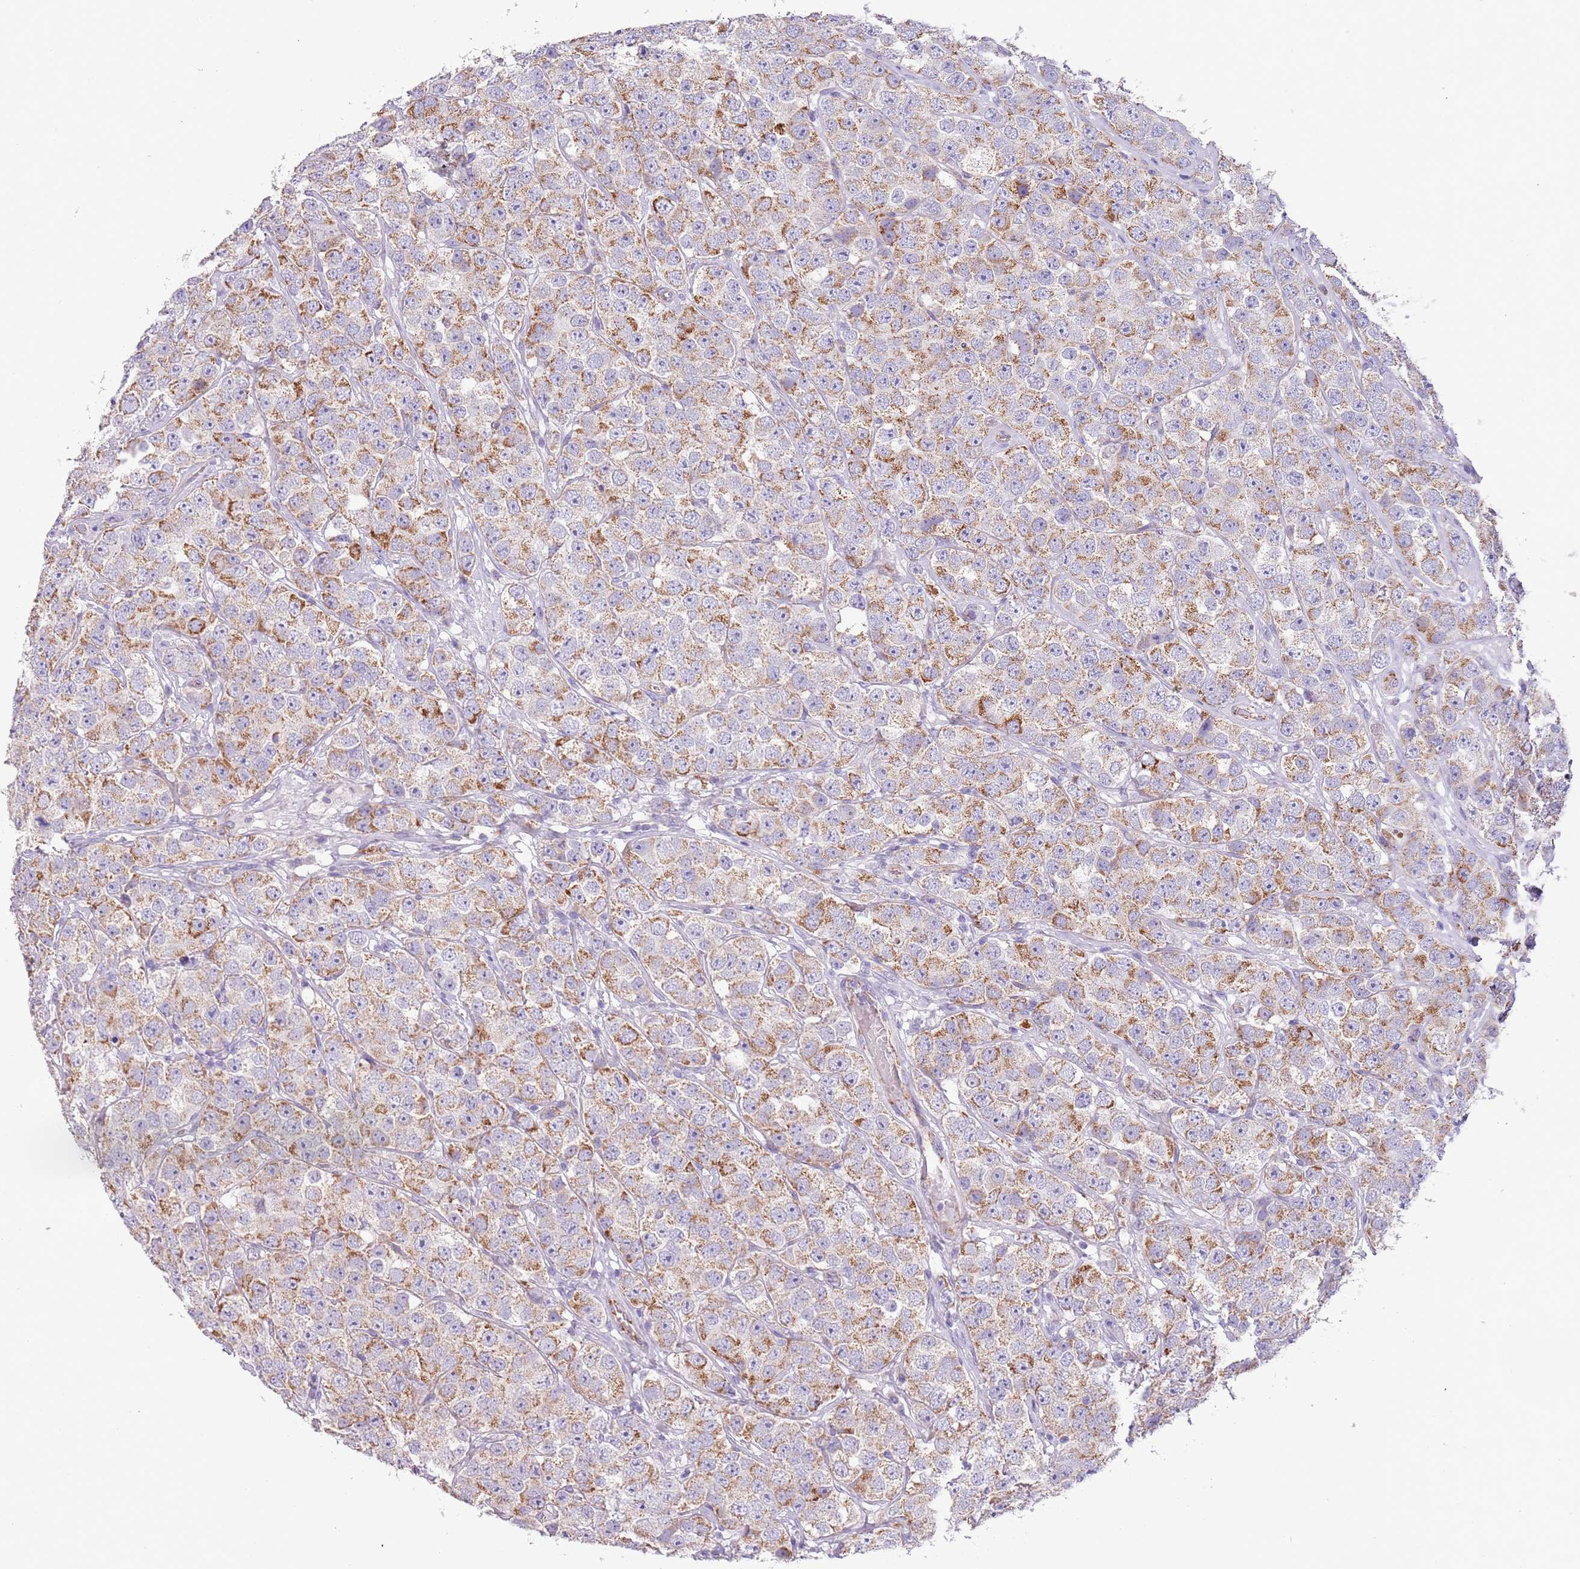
{"staining": {"intensity": "moderate", "quantity": ">75%", "location": "cytoplasmic/membranous"}, "tissue": "testis cancer", "cell_type": "Tumor cells", "image_type": "cancer", "snomed": [{"axis": "morphology", "description": "Seminoma, NOS"}, {"axis": "topography", "description": "Testis"}], "caption": "A photomicrograph showing moderate cytoplasmic/membranous positivity in approximately >75% of tumor cells in seminoma (testis), as visualized by brown immunohistochemical staining.", "gene": "RNF222", "patient": {"sex": "male", "age": 28}}